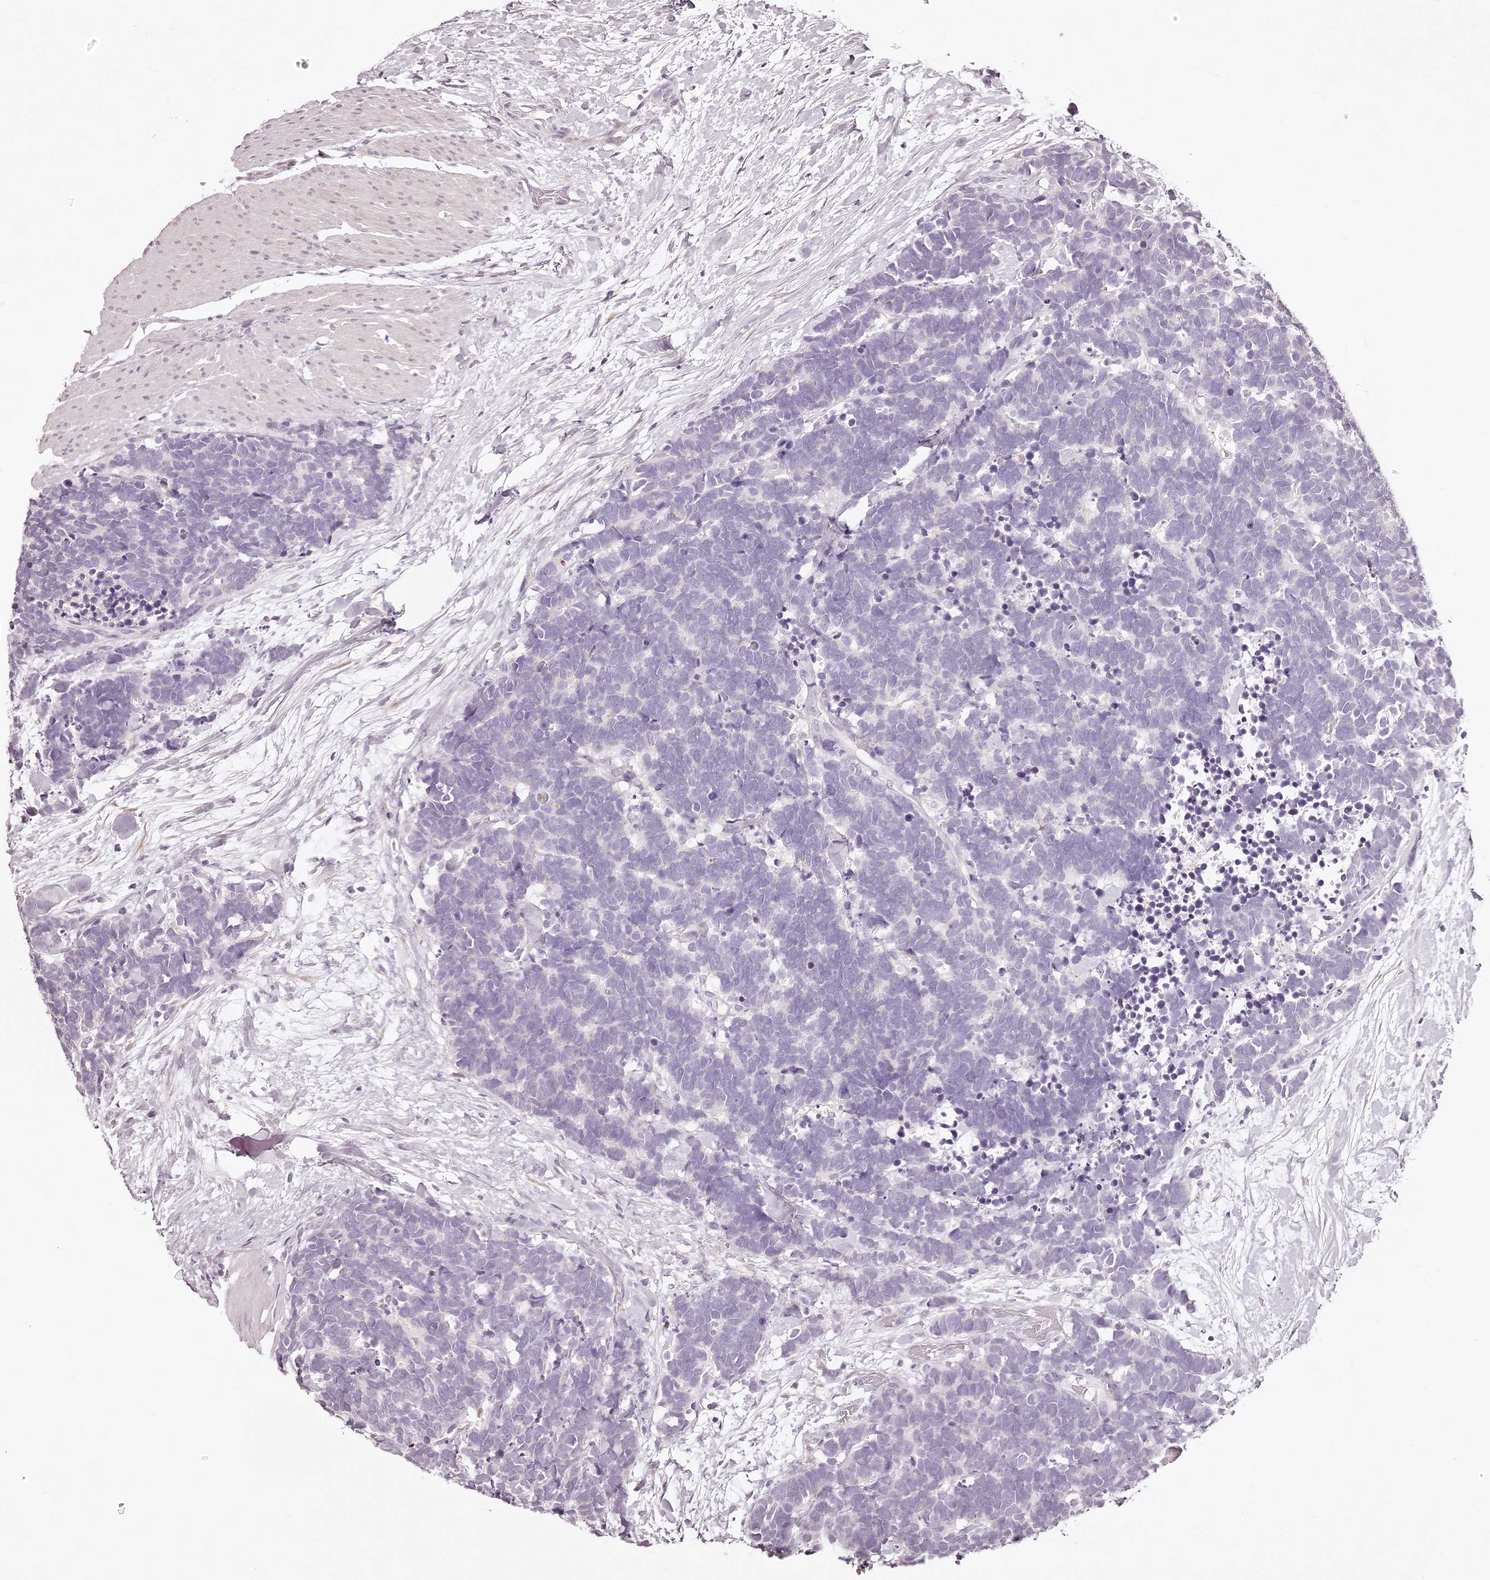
{"staining": {"intensity": "negative", "quantity": "none", "location": "none"}, "tissue": "carcinoid", "cell_type": "Tumor cells", "image_type": "cancer", "snomed": [{"axis": "morphology", "description": "Carcinoma, NOS"}, {"axis": "morphology", "description": "Carcinoid, malignant, NOS"}, {"axis": "topography", "description": "Urinary bladder"}], "caption": "The micrograph reveals no staining of tumor cells in carcinoid.", "gene": "ELAPOR1", "patient": {"sex": "male", "age": 57}}